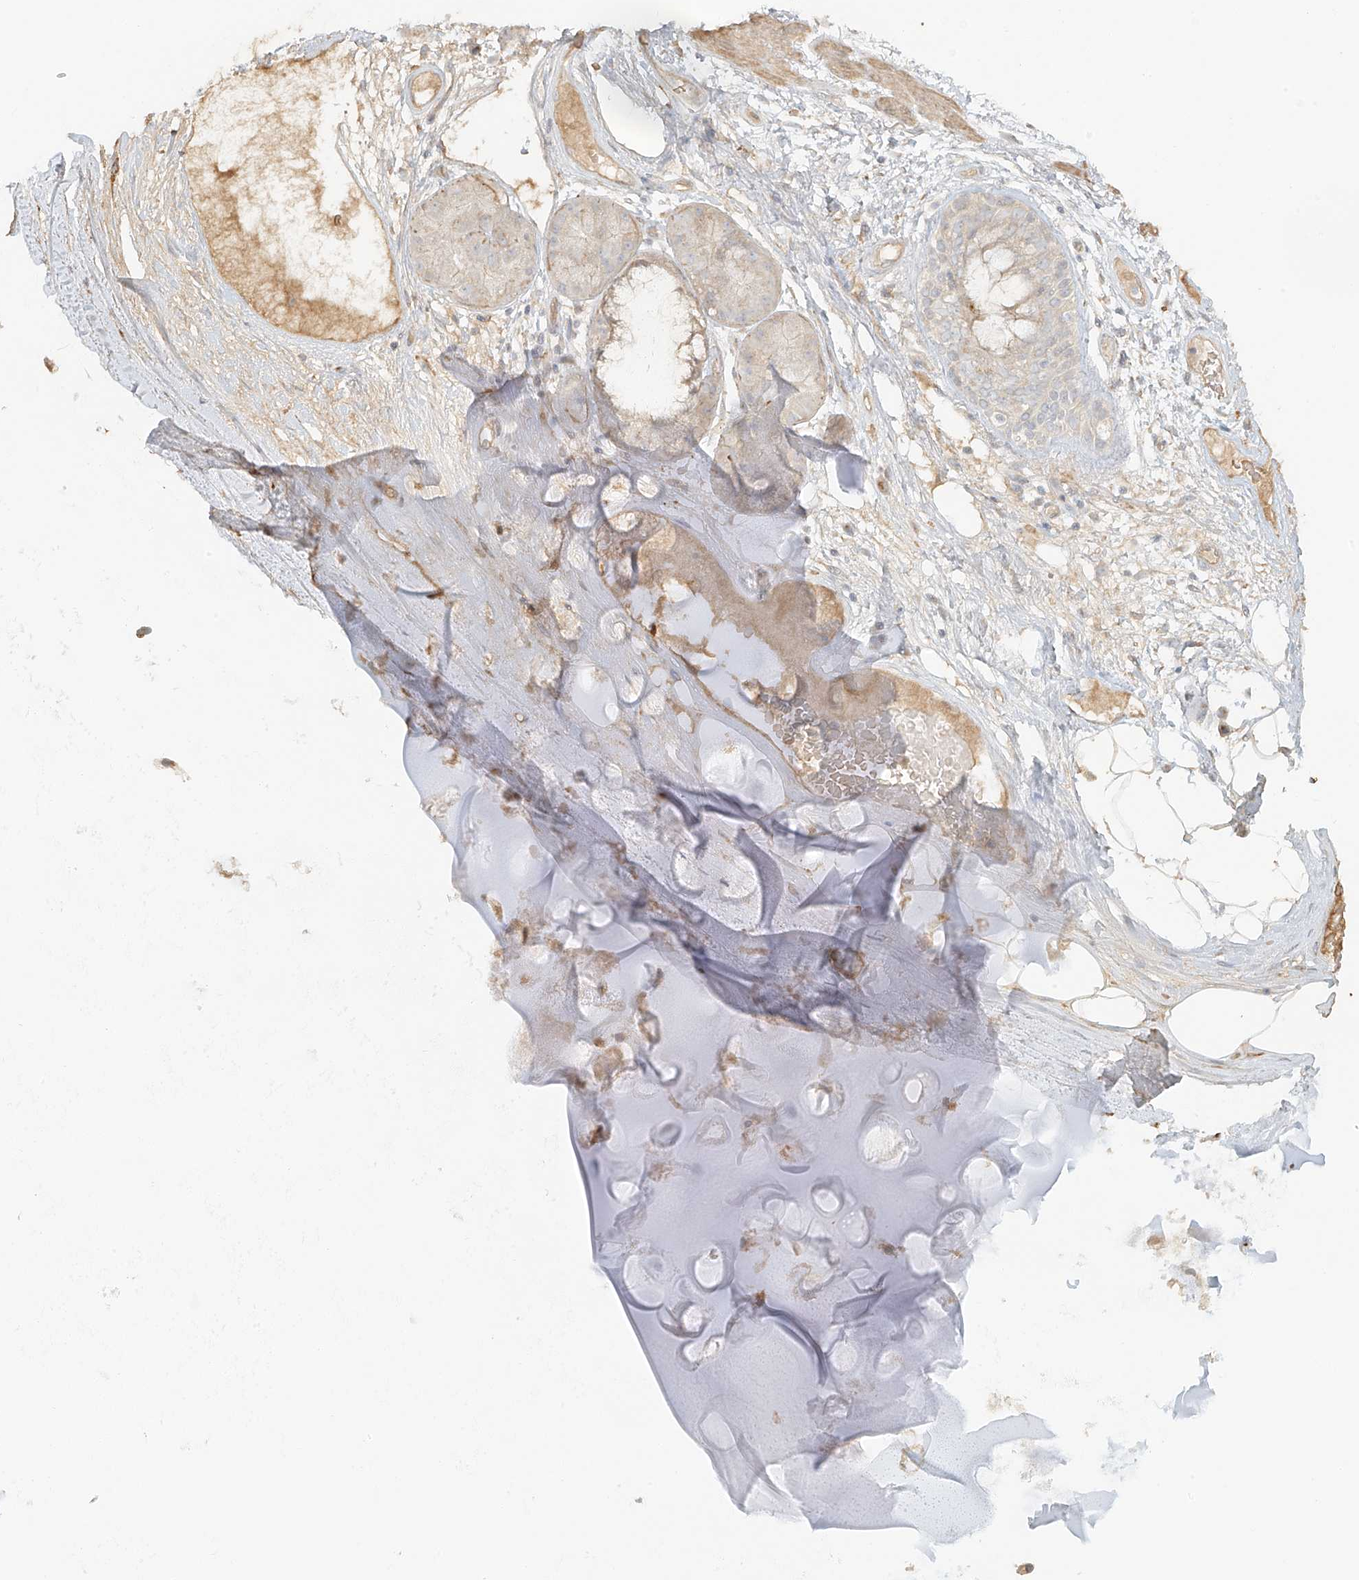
{"staining": {"intensity": "negative", "quantity": "none", "location": "none"}, "tissue": "adipose tissue", "cell_type": "Adipocytes", "image_type": "normal", "snomed": [{"axis": "morphology", "description": "Normal tissue, NOS"}, {"axis": "morphology", "description": "Squamous cell carcinoma, NOS"}, {"axis": "topography", "description": "Lymph node"}, {"axis": "topography", "description": "Bronchus"}, {"axis": "topography", "description": "Lung"}], "caption": "Adipocytes show no significant protein staining in unremarkable adipose tissue. The staining was performed using DAB to visualize the protein expression in brown, while the nuclei were stained in blue with hematoxylin (Magnification: 20x).", "gene": "UPK1B", "patient": {"sex": "male", "age": 66}}